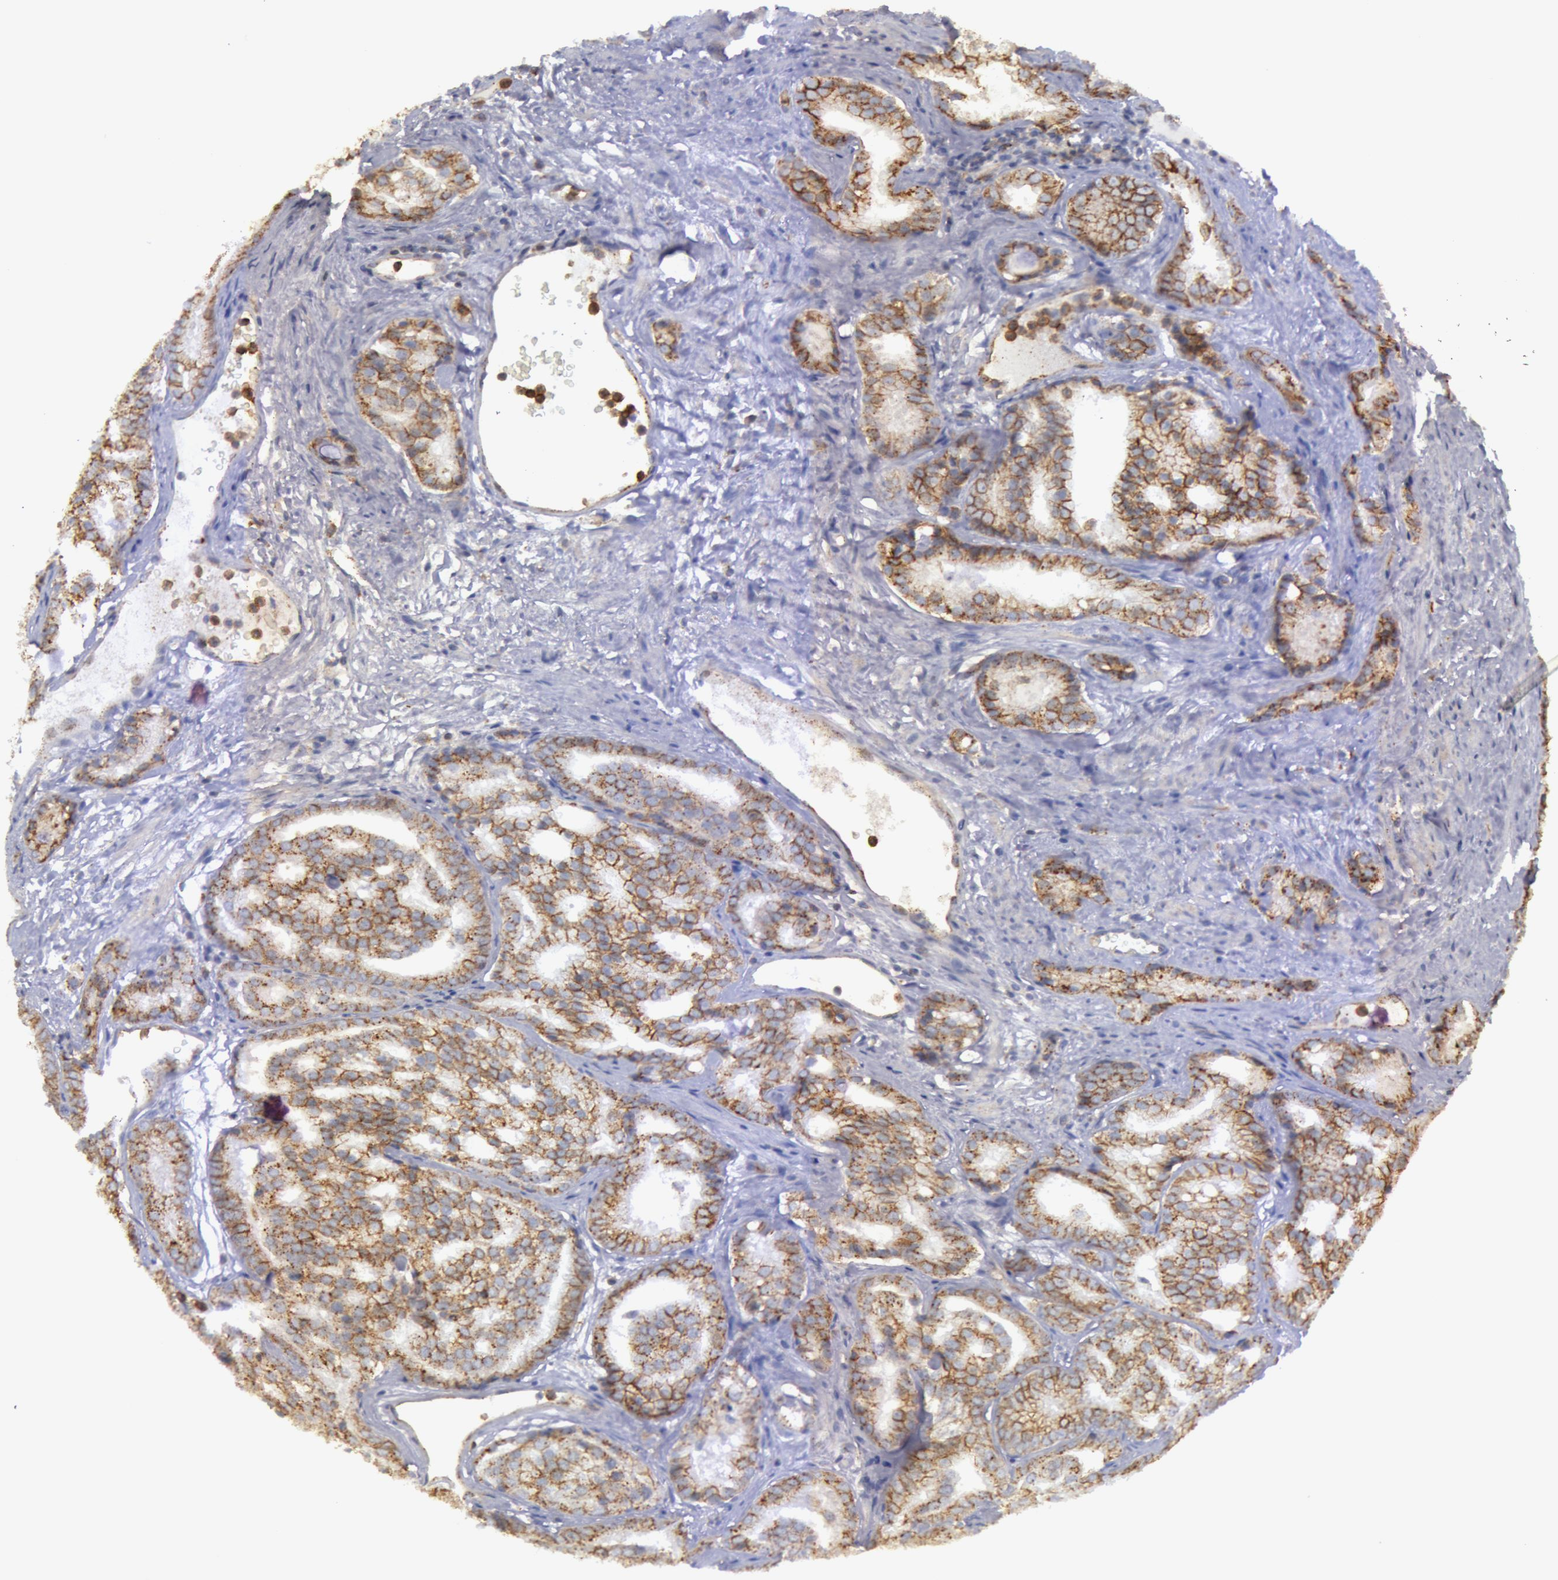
{"staining": {"intensity": "moderate", "quantity": ">75%", "location": "cytoplasmic/membranous"}, "tissue": "prostate cancer", "cell_type": "Tumor cells", "image_type": "cancer", "snomed": [{"axis": "morphology", "description": "Adenocarcinoma, High grade"}, {"axis": "topography", "description": "Prostate"}], "caption": "Moderate cytoplasmic/membranous positivity is appreciated in approximately >75% of tumor cells in adenocarcinoma (high-grade) (prostate).", "gene": "FLOT2", "patient": {"sex": "male", "age": 64}}